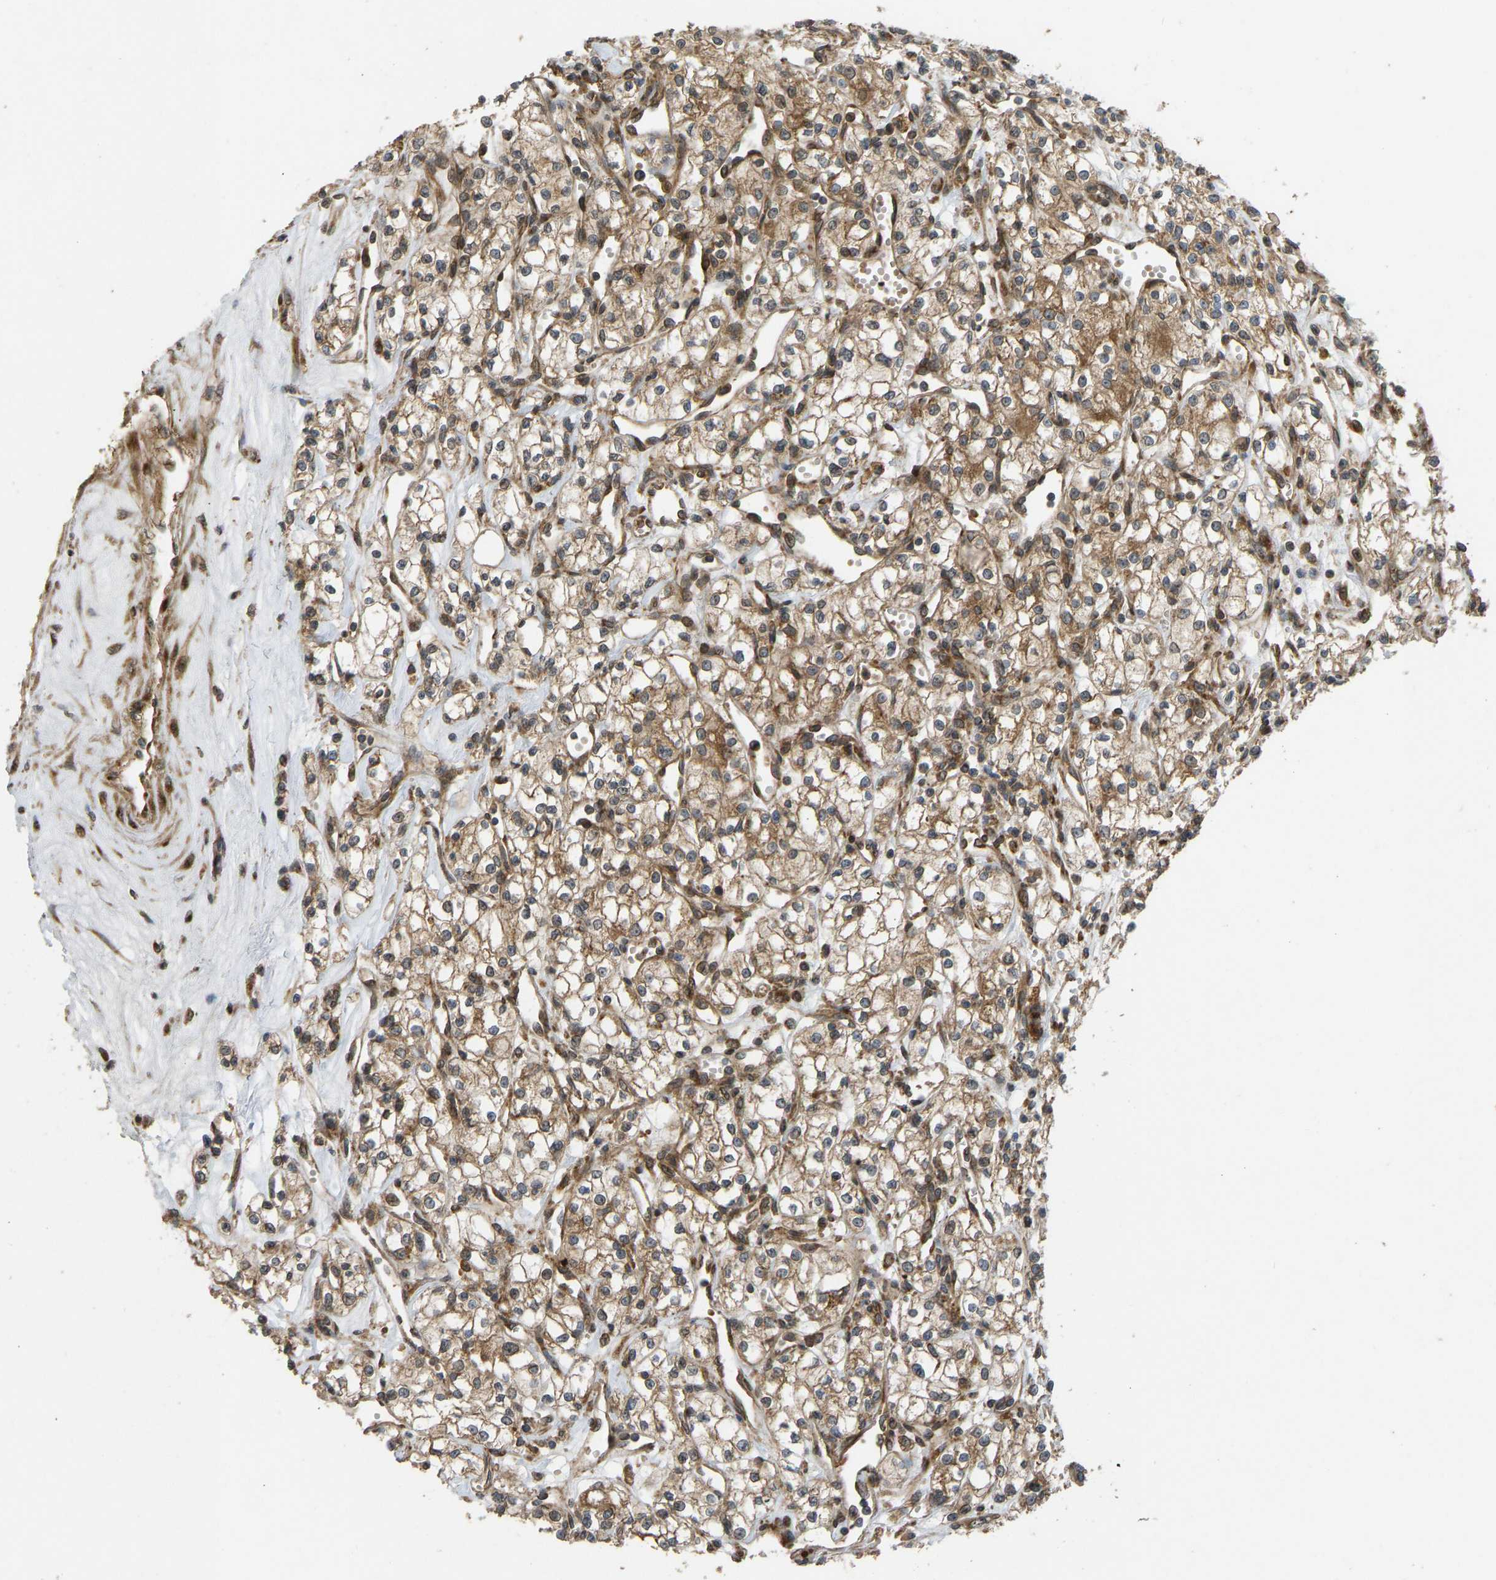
{"staining": {"intensity": "moderate", "quantity": ">75%", "location": "cytoplasmic/membranous"}, "tissue": "renal cancer", "cell_type": "Tumor cells", "image_type": "cancer", "snomed": [{"axis": "morphology", "description": "Adenocarcinoma, NOS"}, {"axis": "topography", "description": "Kidney"}], "caption": "Moderate cytoplasmic/membranous staining is appreciated in about >75% of tumor cells in renal cancer. (Stains: DAB (3,3'-diaminobenzidine) in brown, nuclei in blue, Microscopy: brightfield microscopy at high magnification).", "gene": "RPN2", "patient": {"sex": "male", "age": 59}}